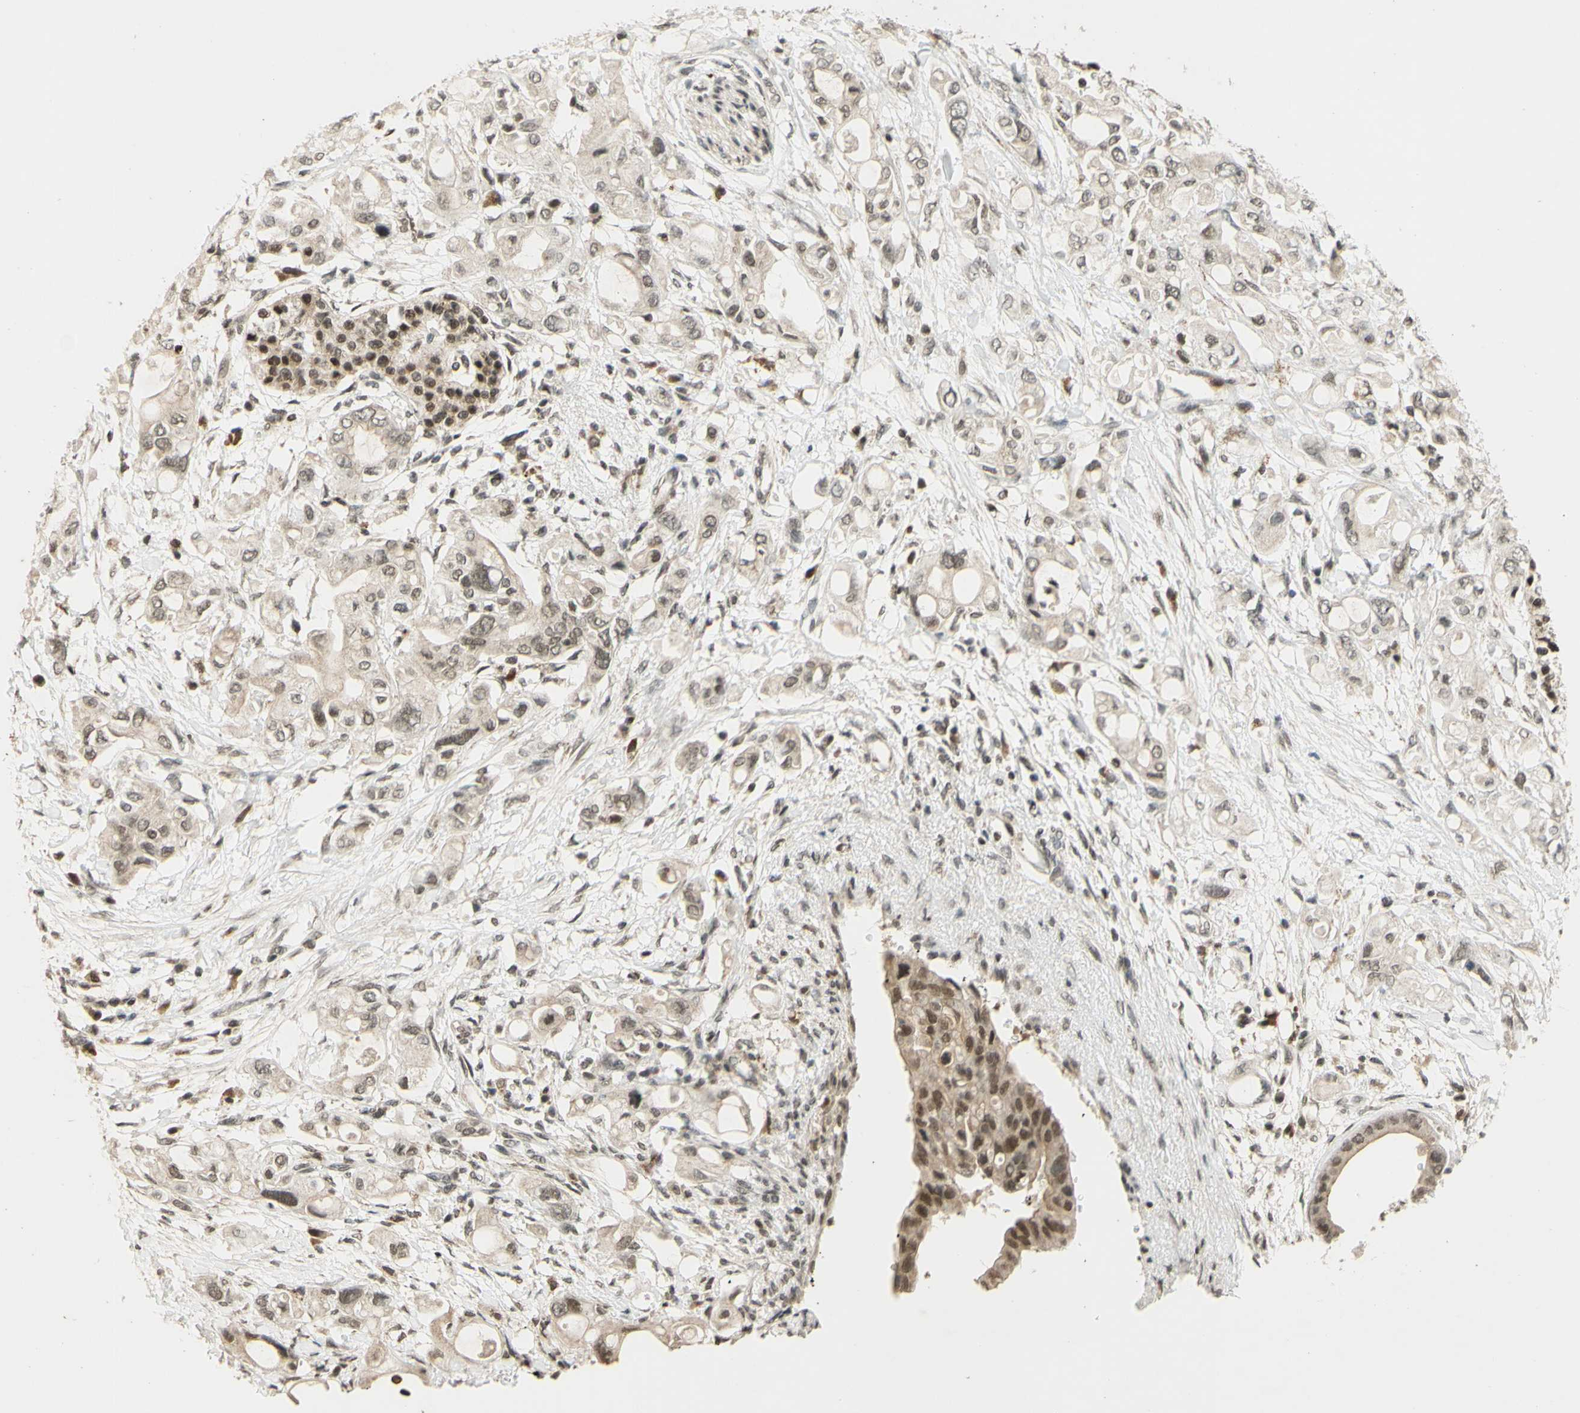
{"staining": {"intensity": "weak", "quantity": ">75%", "location": "nuclear"}, "tissue": "pancreatic cancer", "cell_type": "Tumor cells", "image_type": "cancer", "snomed": [{"axis": "morphology", "description": "Adenocarcinoma, NOS"}, {"axis": "topography", "description": "Pancreas"}], "caption": "High-magnification brightfield microscopy of pancreatic cancer stained with DAB (brown) and counterstained with hematoxylin (blue). tumor cells exhibit weak nuclear expression is identified in approximately>75% of cells.", "gene": "SMARCB1", "patient": {"sex": "female", "age": 56}}